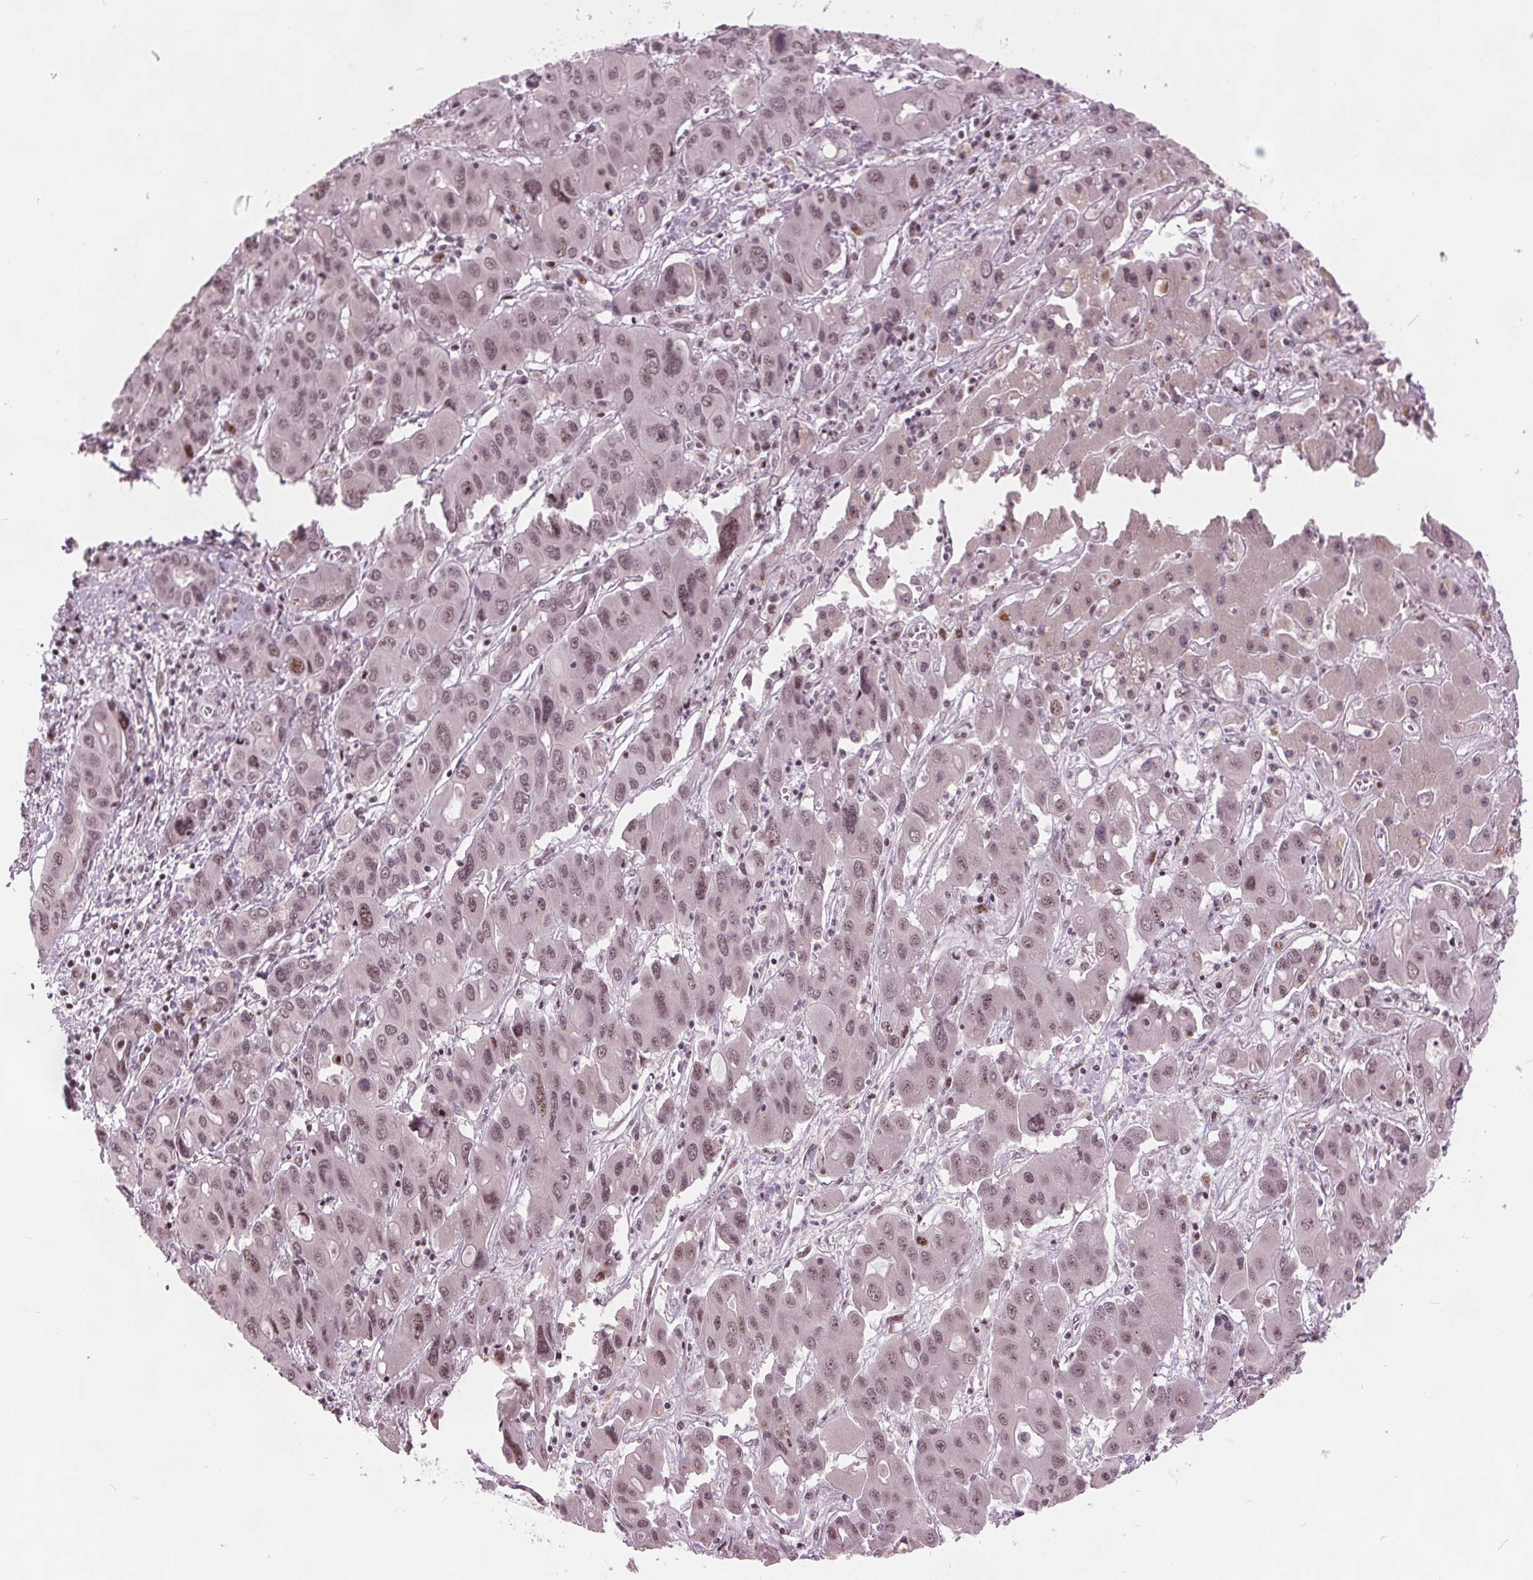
{"staining": {"intensity": "moderate", "quantity": ">75%", "location": "nuclear"}, "tissue": "liver cancer", "cell_type": "Tumor cells", "image_type": "cancer", "snomed": [{"axis": "morphology", "description": "Cholangiocarcinoma"}, {"axis": "topography", "description": "Liver"}], "caption": "An immunohistochemistry image of neoplastic tissue is shown. Protein staining in brown highlights moderate nuclear positivity in liver cholangiocarcinoma within tumor cells.", "gene": "TTC34", "patient": {"sex": "male", "age": 67}}